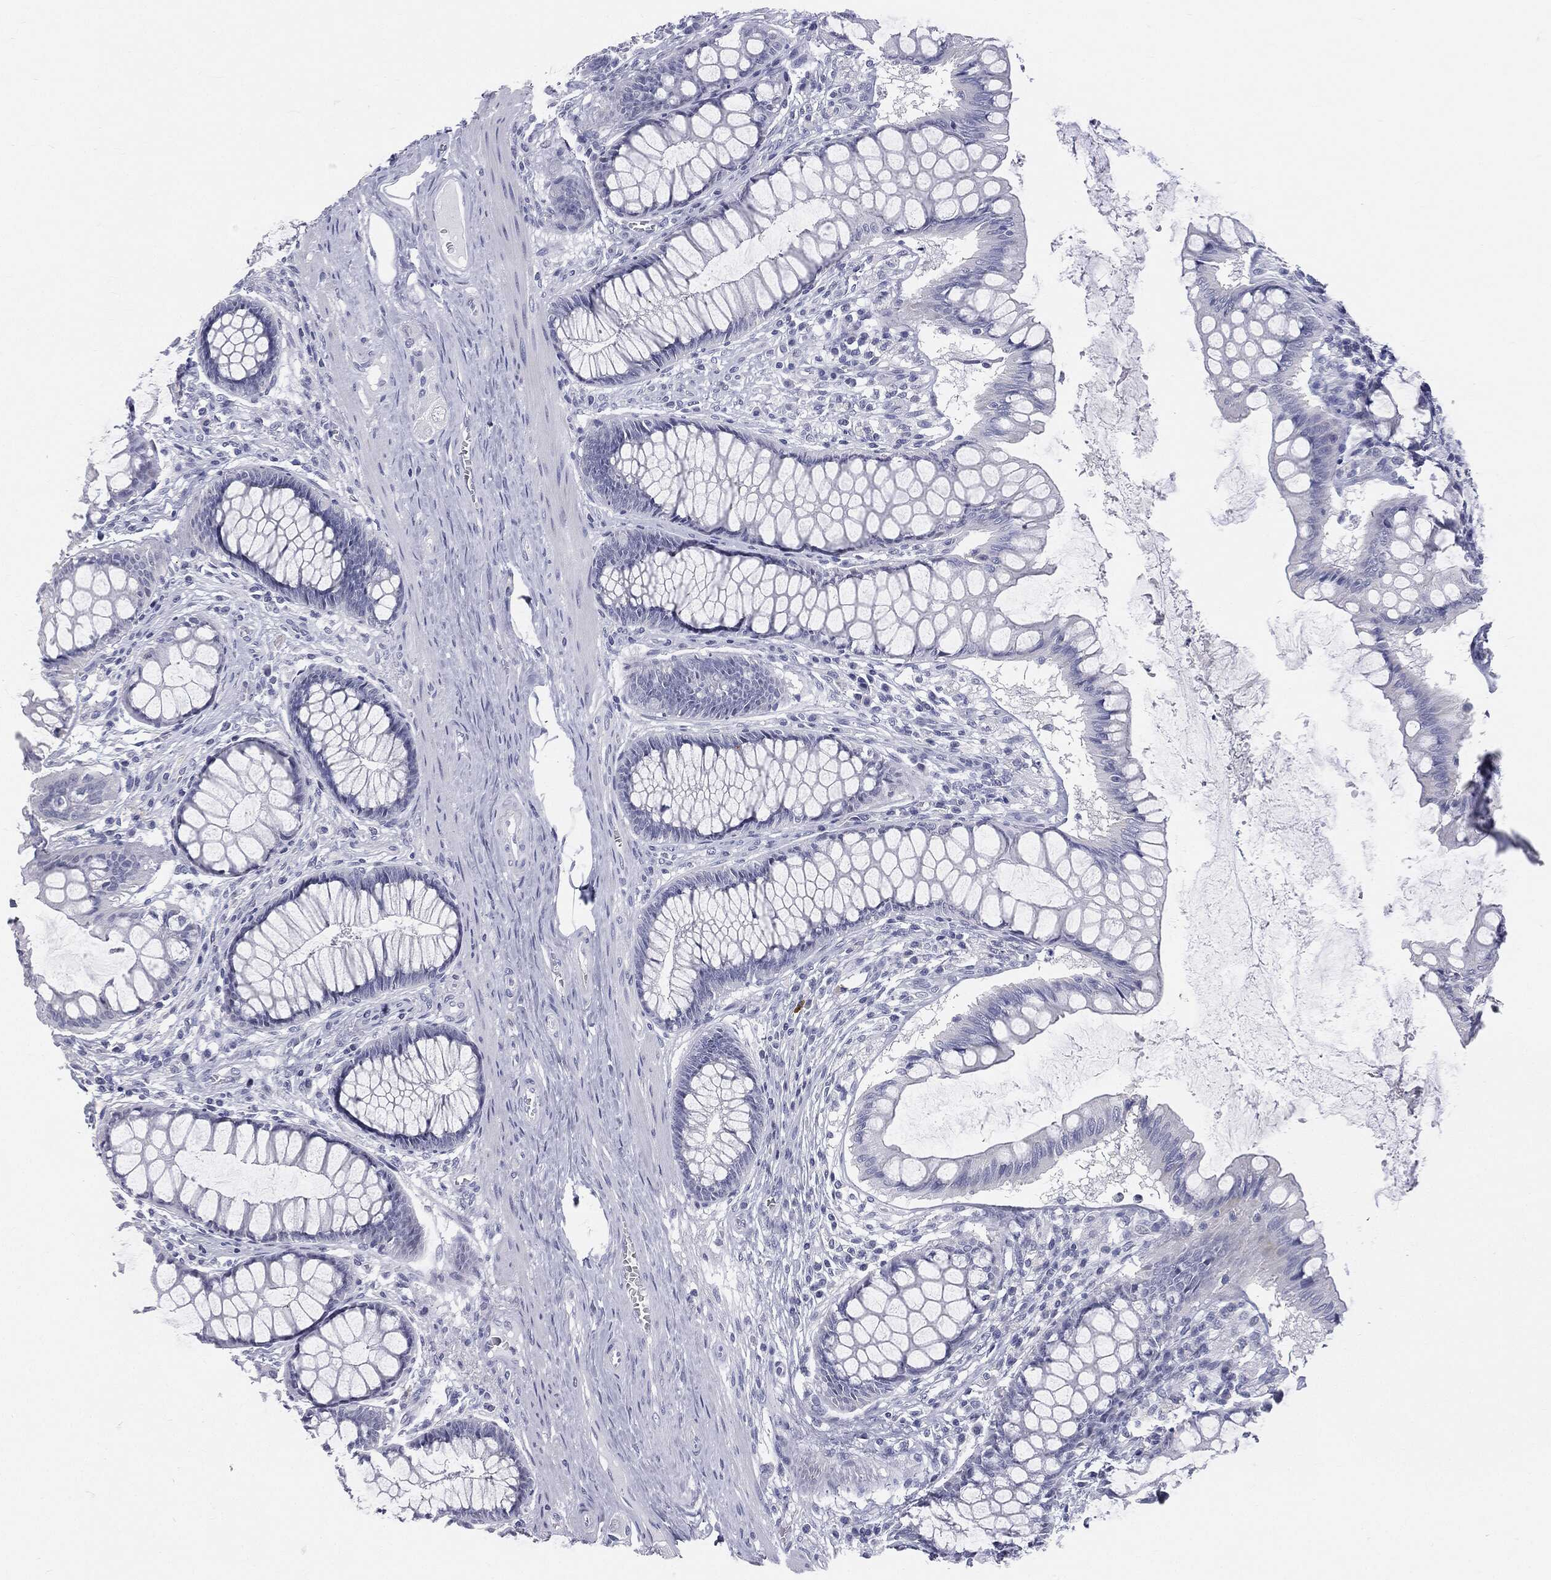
{"staining": {"intensity": "negative", "quantity": "none", "location": "none"}, "tissue": "colon", "cell_type": "Endothelial cells", "image_type": "normal", "snomed": [{"axis": "morphology", "description": "Normal tissue, NOS"}, {"axis": "topography", "description": "Colon"}], "caption": "Immunohistochemistry image of normal colon: human colon stained with DAB (3,3'-diaminobenzidine) reveals no significant protein expression in endothelial cells.", "gene": "MLLT10", "patient": {"sex": "female", "age": 65}}